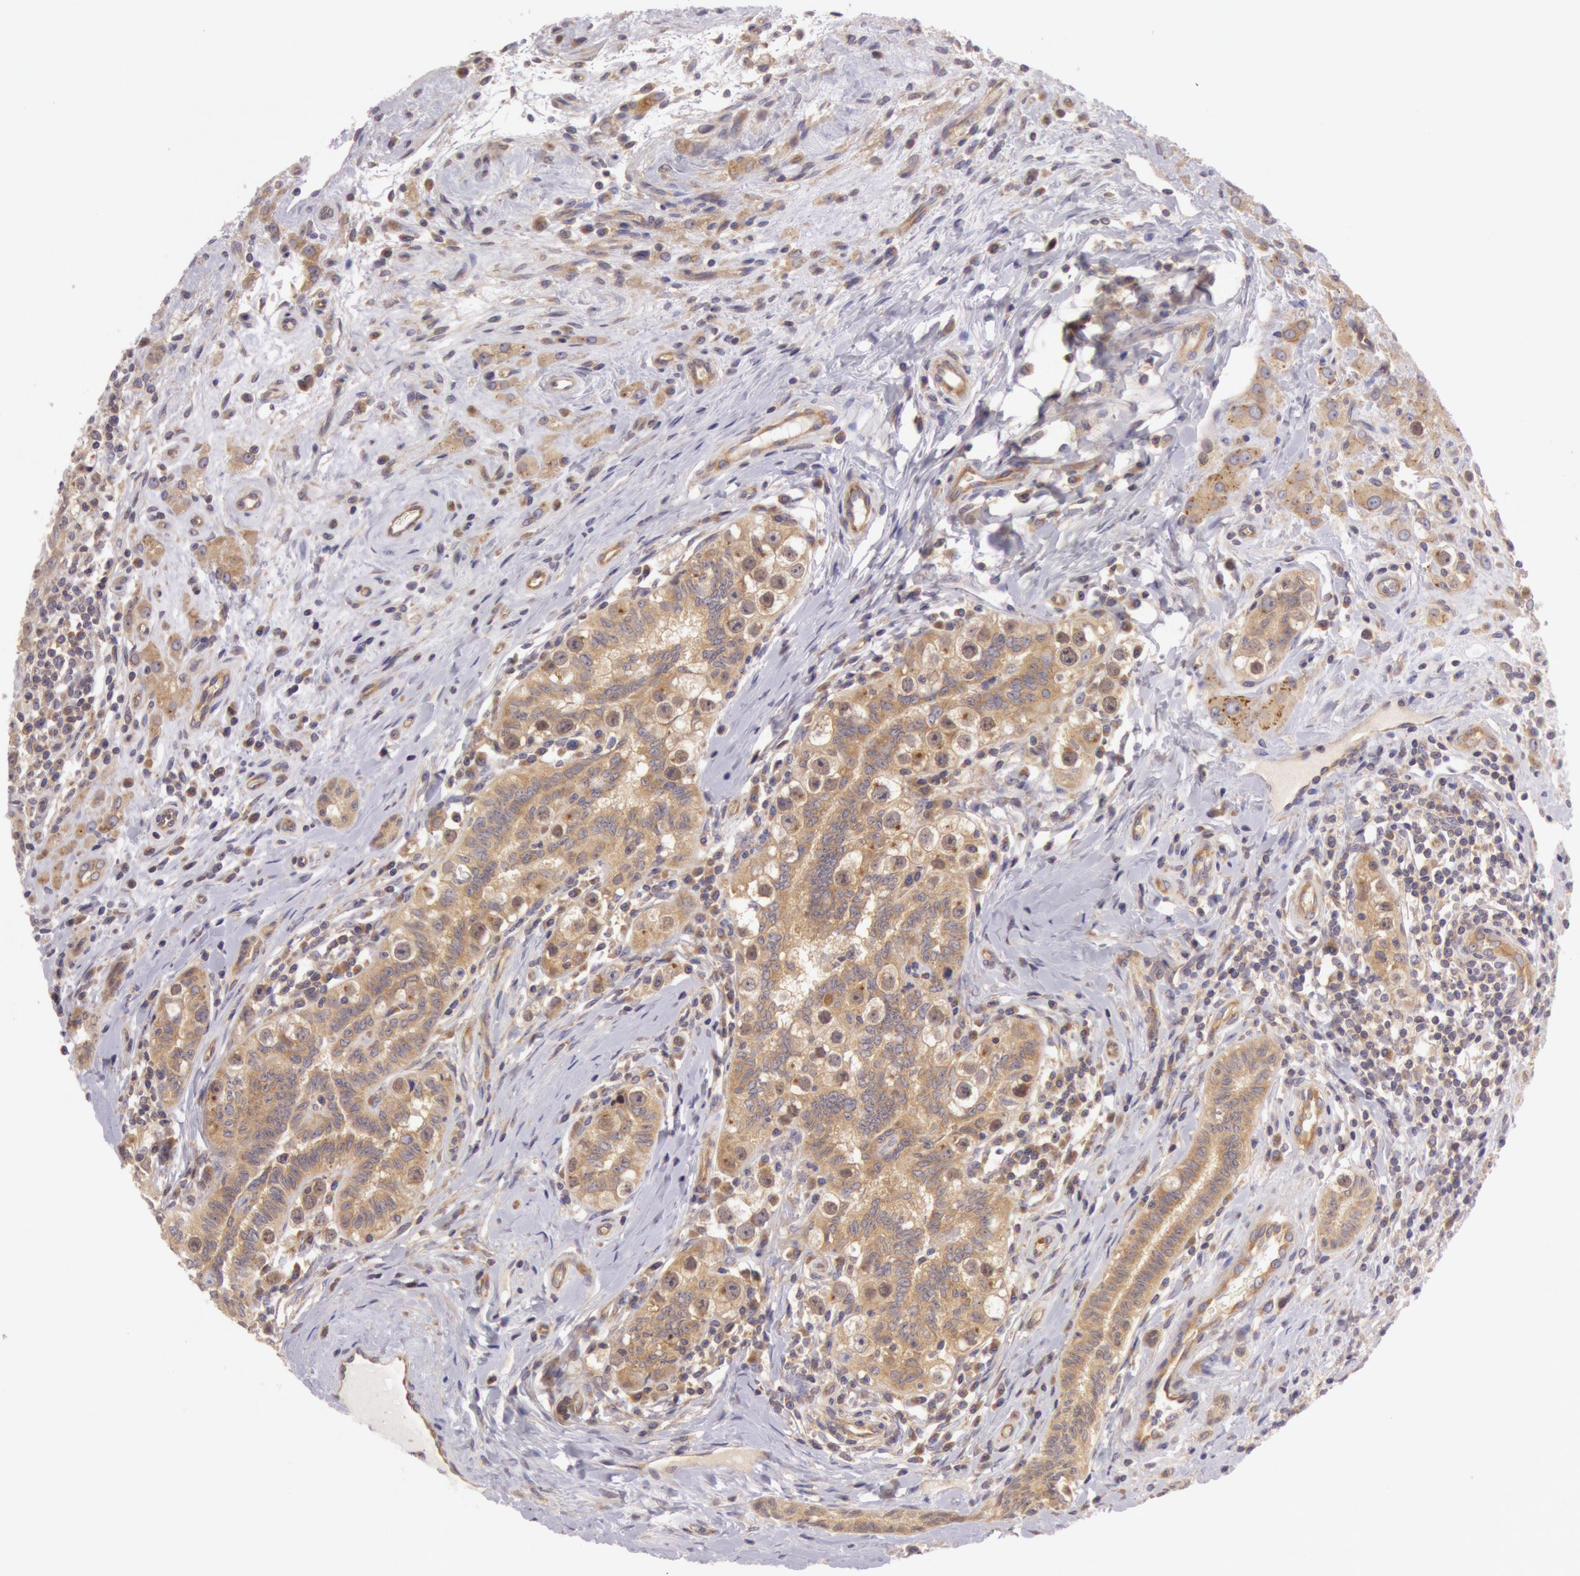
{"staining": {"intensity": "weak", "quantity": ">75%", "location": "cytoplasmic/membranous"}, "tissue": "testis cancer", "cell_type": "Tumor cells", "image_type": "cancer", "snomed": [{"axis": "morphology", "description": "Seminoma, NOS"}, {"axis": "topography", "description": "Testis"}], "caption": "About >75% of tumor cells in human testis cancer exhibit weak cytoplasmic/membranous protein staining as visualized by brown immunohistochemical staining.", "gene": "CHUK", "patient": {"sex": "male", "age": 32}}